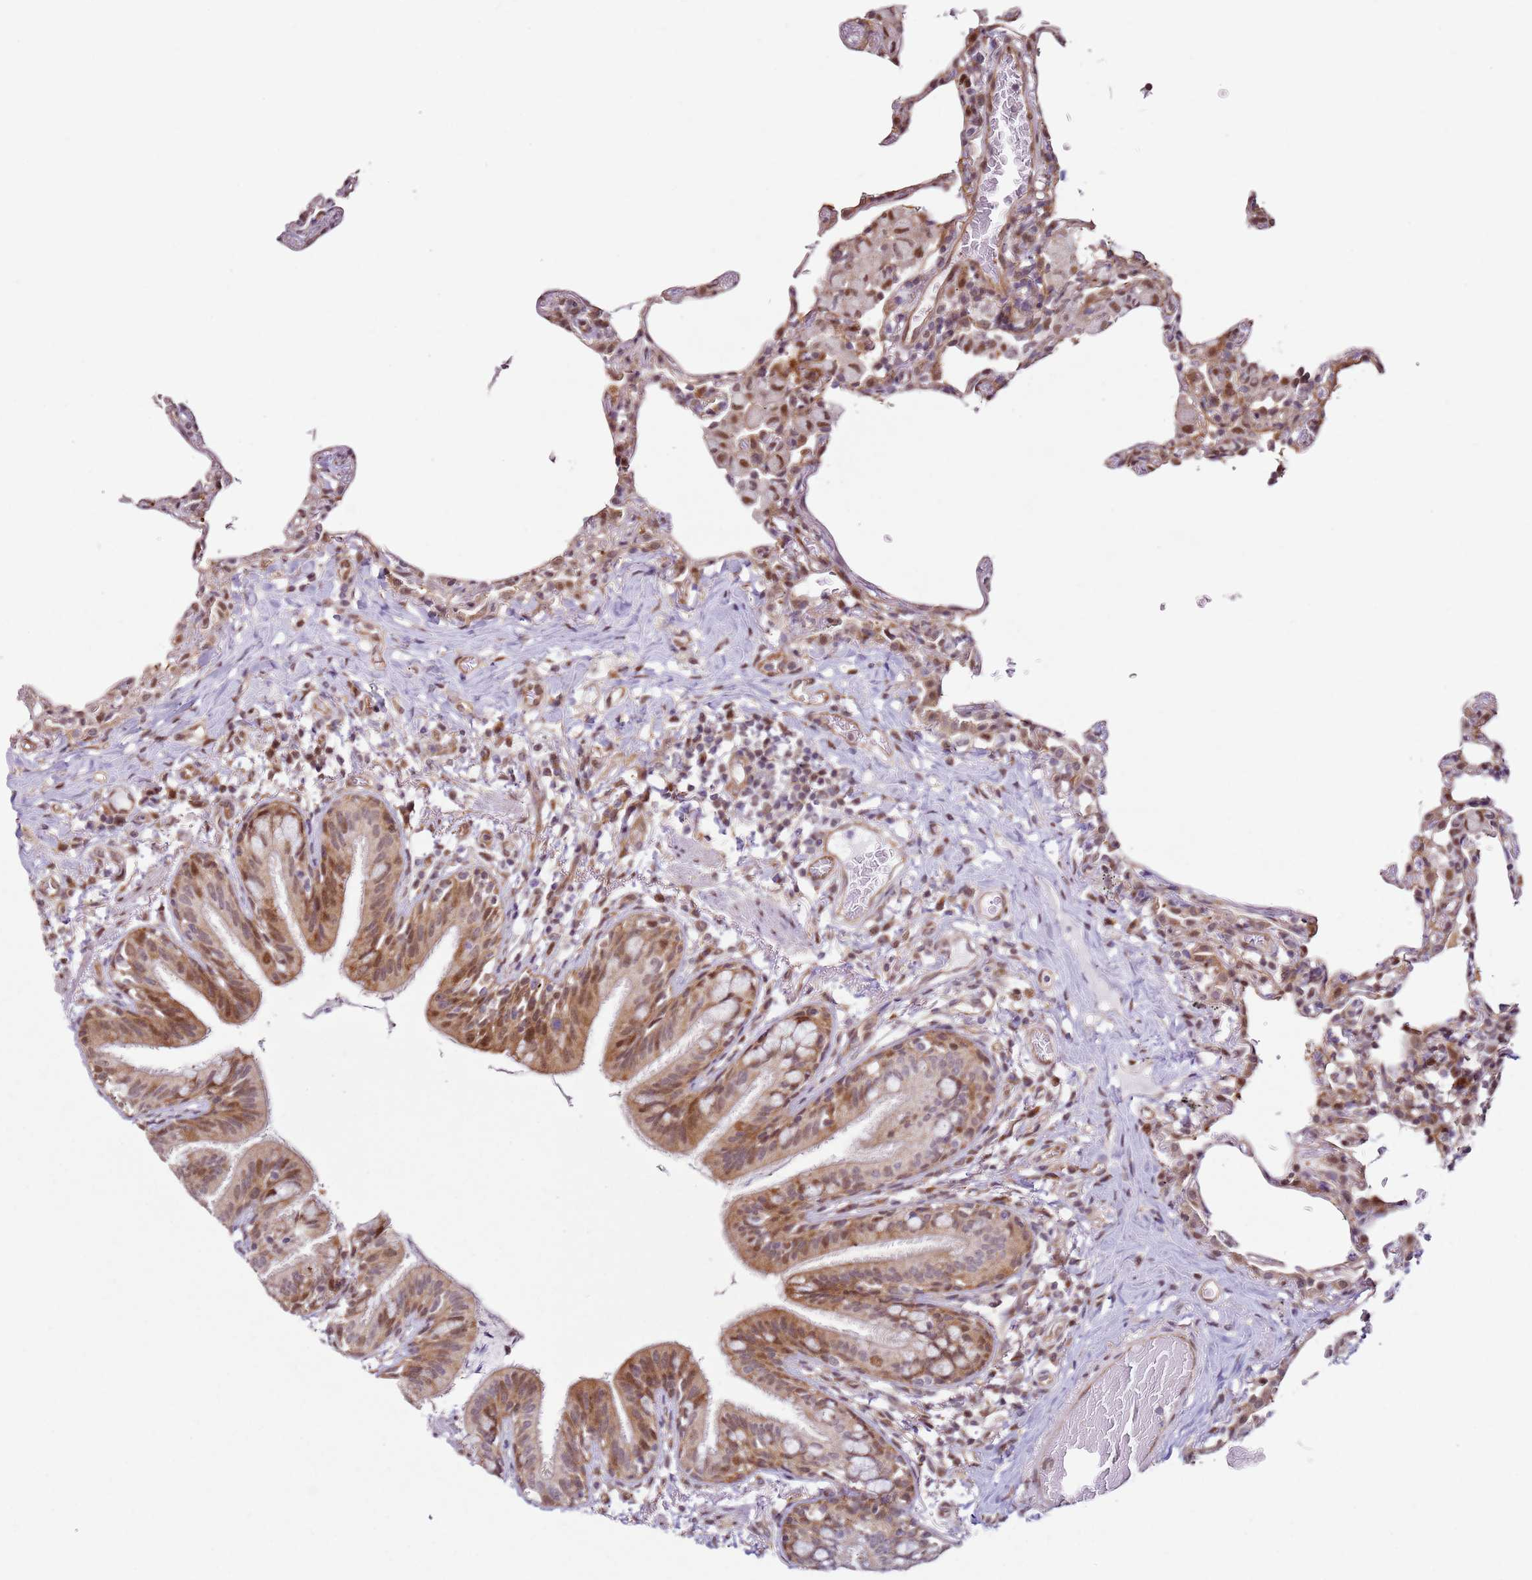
{"staining": {"intensity": "moderate", "quantity": "<25%", "location": "cytoplasmic/membranous,nuclear"}, "tissue": "lung", "cell_type": "Alveolar cells", "image_type": "normal", "snomed": [{"axis": "morphology", "description": "Normal tissue, NOS"}, {"axis": "topography", "description": "Lung"}], "caption": "Immunohistochemical staining of normal human lung displays <25% levels of moderate cytoplasmic/membranous,nuclear protein expression in approximately <25% of alveolar cells. Nuclei are stained in blue.", "gene": "PSMD4", "patient": {"sex": "female", "age": 57}}